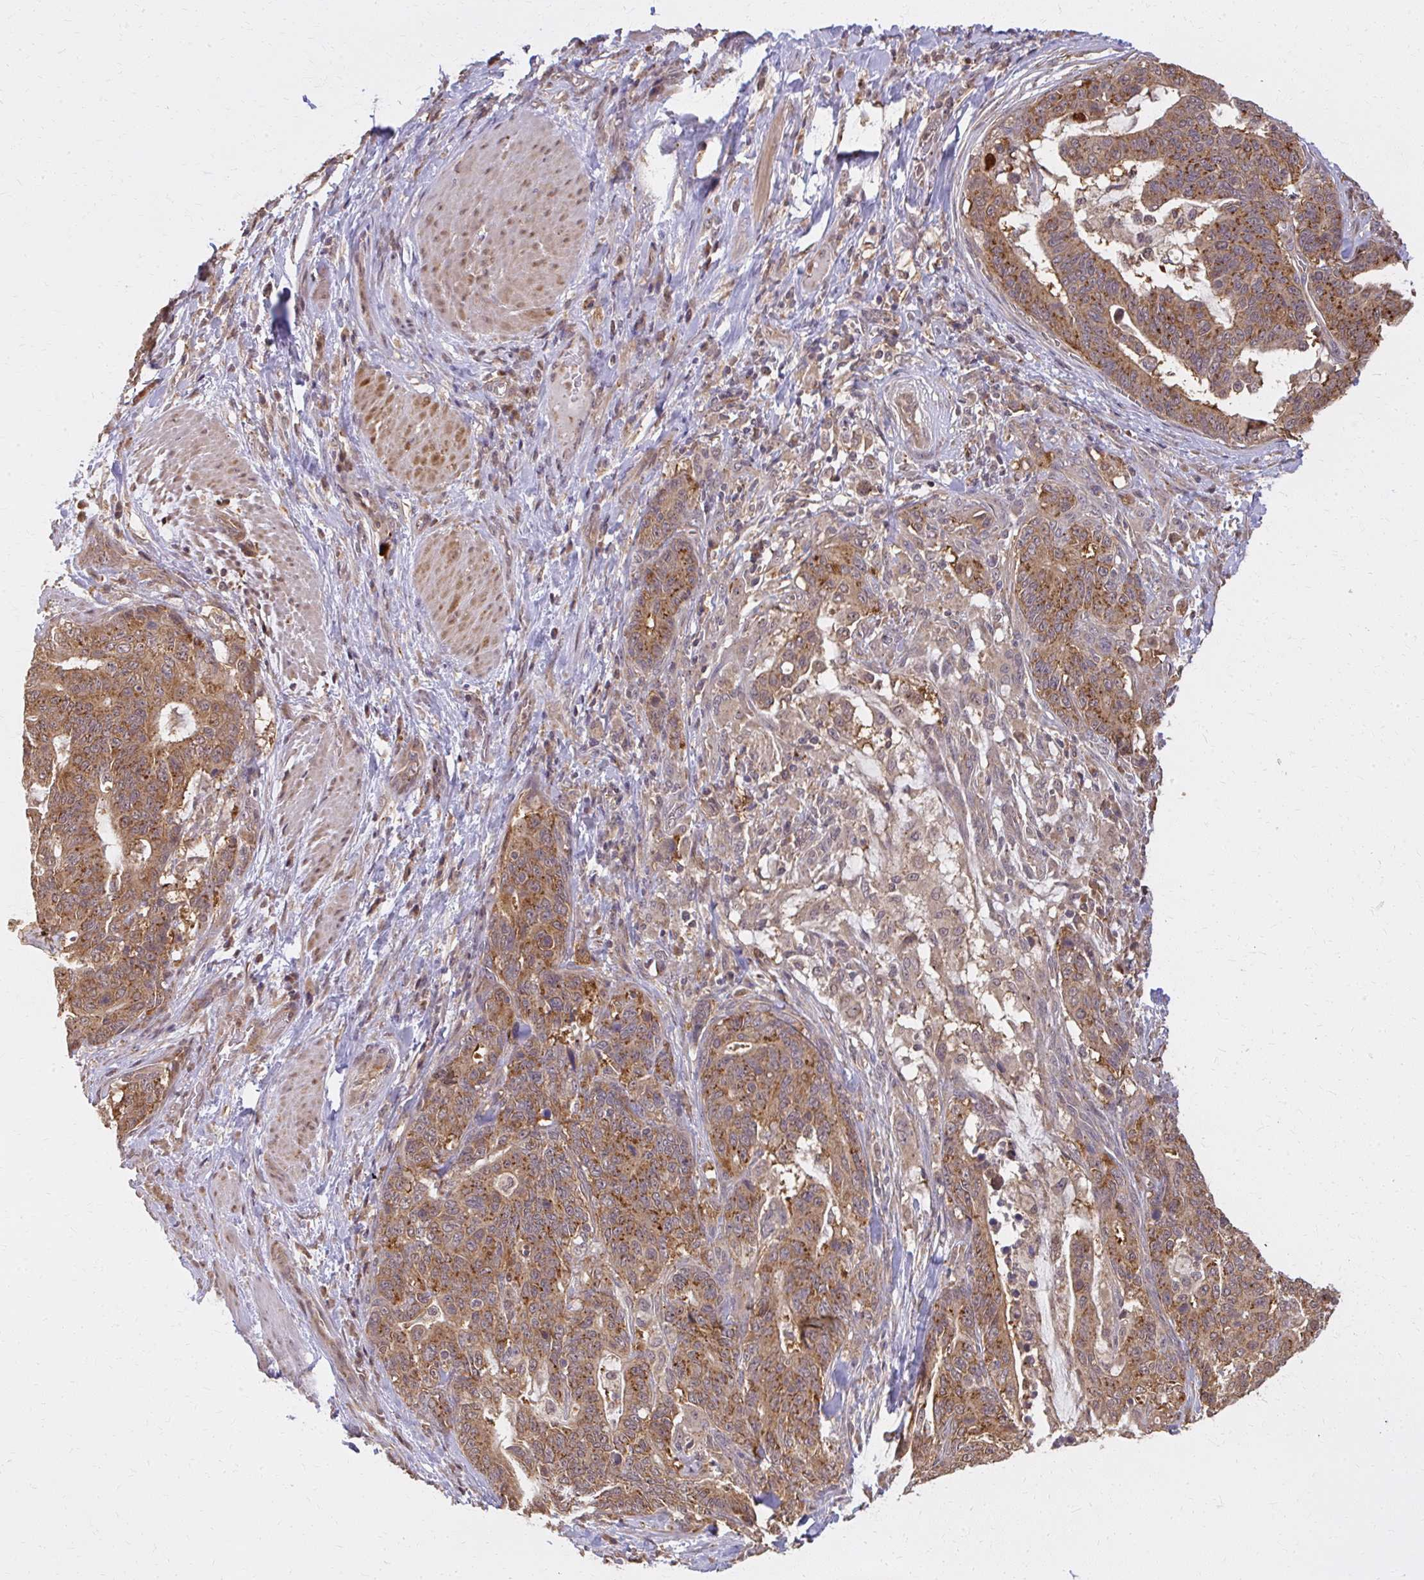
{"staining": {"intensity": "moderate", "quantity": ">75%", "location": "cytoplasmic/membranous"}, "tissue": "stomach cancer", "cell_type": "Tumor cells", "image_type": "cancer", "snomed": [{"axis": "morphology", "description": "Normal tissue, NOS"}, {"axis": "morphology", "description": "Adenocarcinoma, NOS"}, {"axis": "topography", "description": "Stomach"}], "caption": "Immunohistochemistry (IHC) (DAB (3,3'-diaminobenzidine)) staining of stomach cancer shows moderate cytoplasmic/membranous protein expression in about >75% of tumor cells.", "gene": "LARS2", "patient": {"sex": "female", "age": 64}}